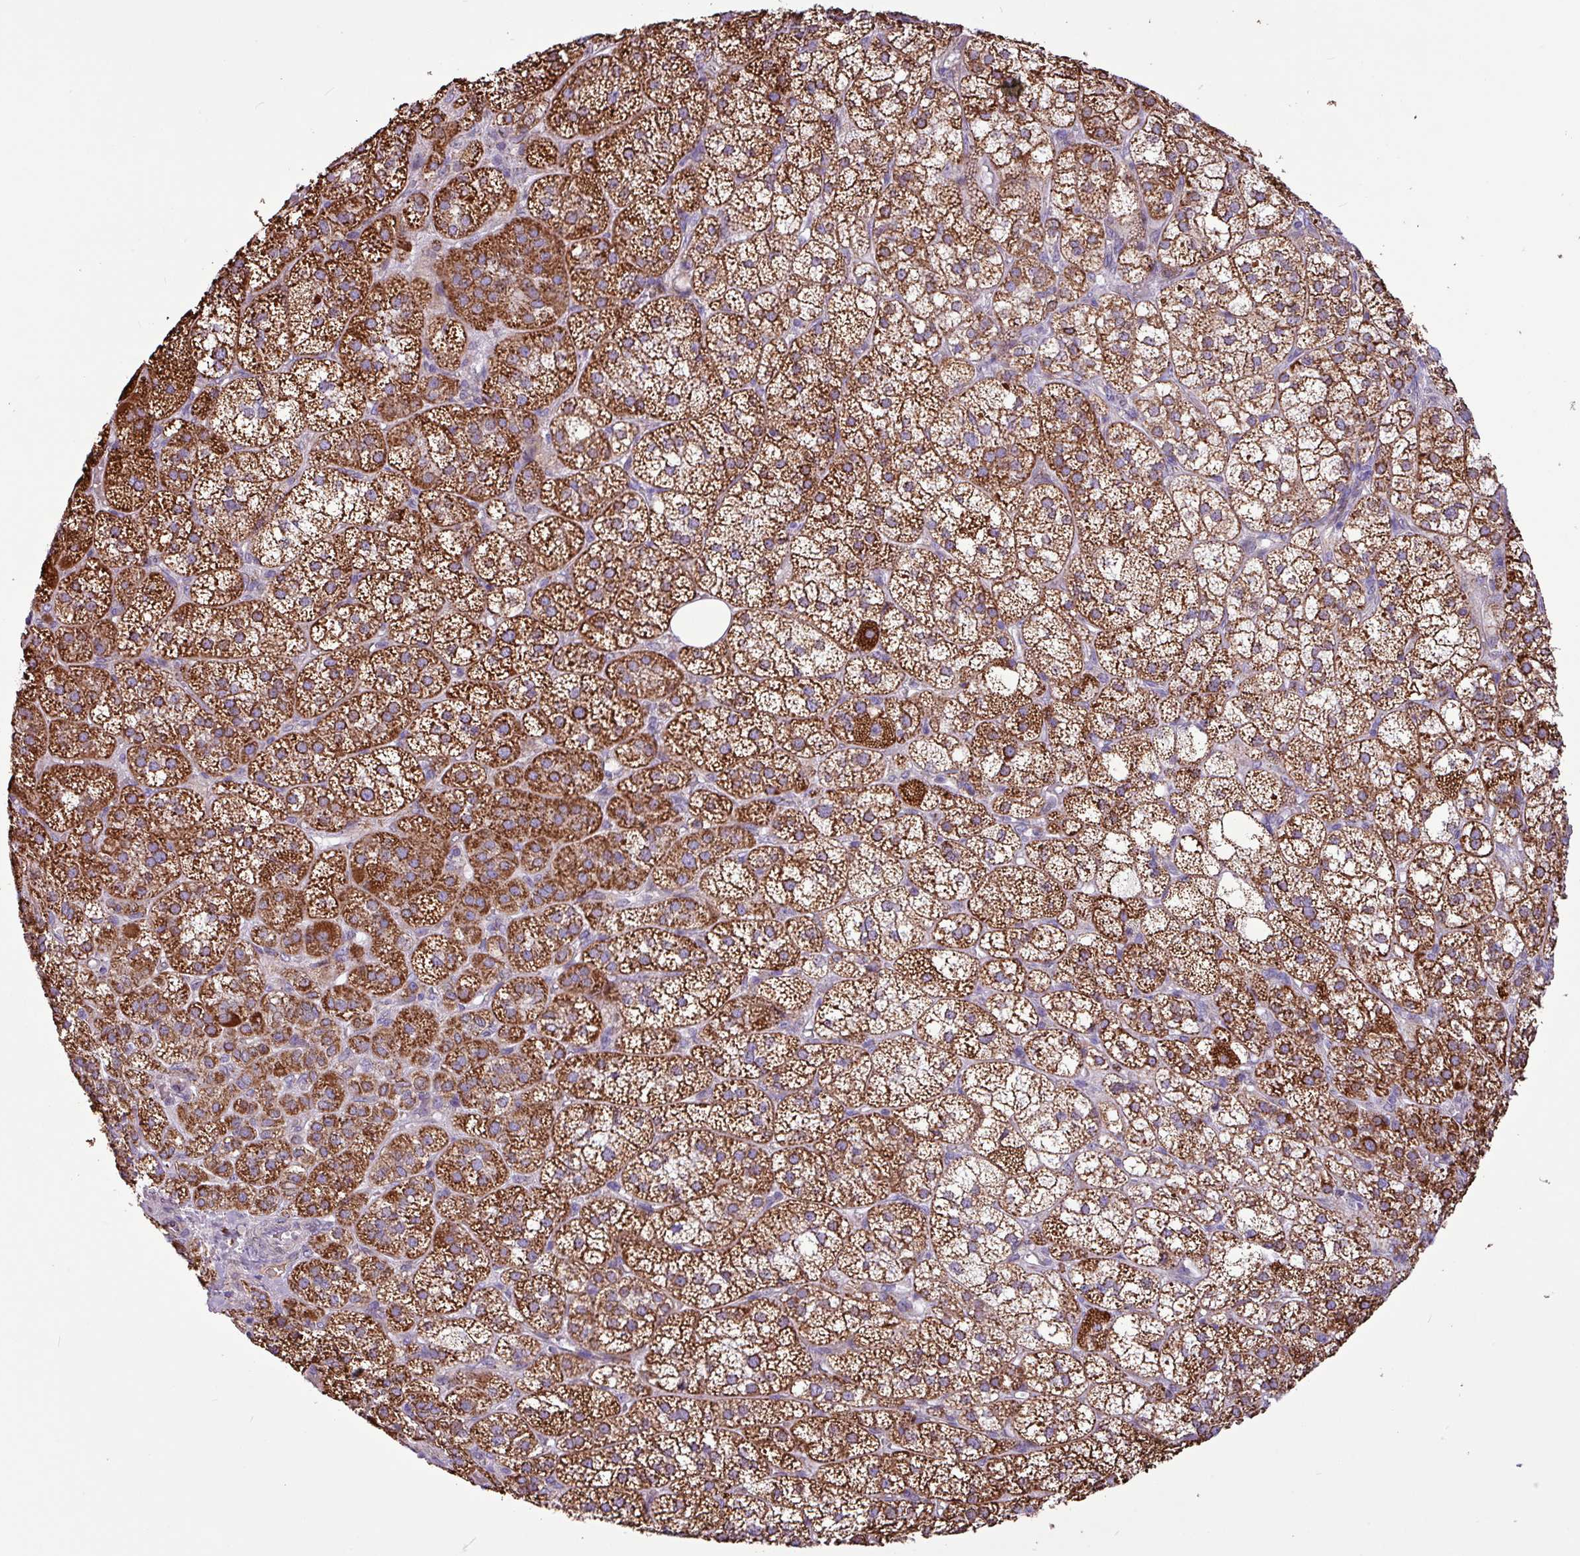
{"staining": {"intensity": "strong", "quantity": ">75%", "location": "cytoplasmic/membranous"}, "tissue": "adrenal gland", "cell_type": "Glandular cells", "image_type": "normal", "snomed": [{"axis": "morphology", "description": "Normal tissue, NOS"}, {"axis": "topography", "description": "Adrenal gland"}], "caption": "Protein staining shows strong cytoplasmic/membranous positivity in approximately >75% of glandular cells in benign adrenal gland. The staining was performed using DAB (3,3'-diaminobenzidine) to visualize the protein expression in brown, while the nuclei were stained in blue with hematoxylin (Magnification: 20x).", "gene": "RTL3", "patient": {"sex": "female", "age": 60}}